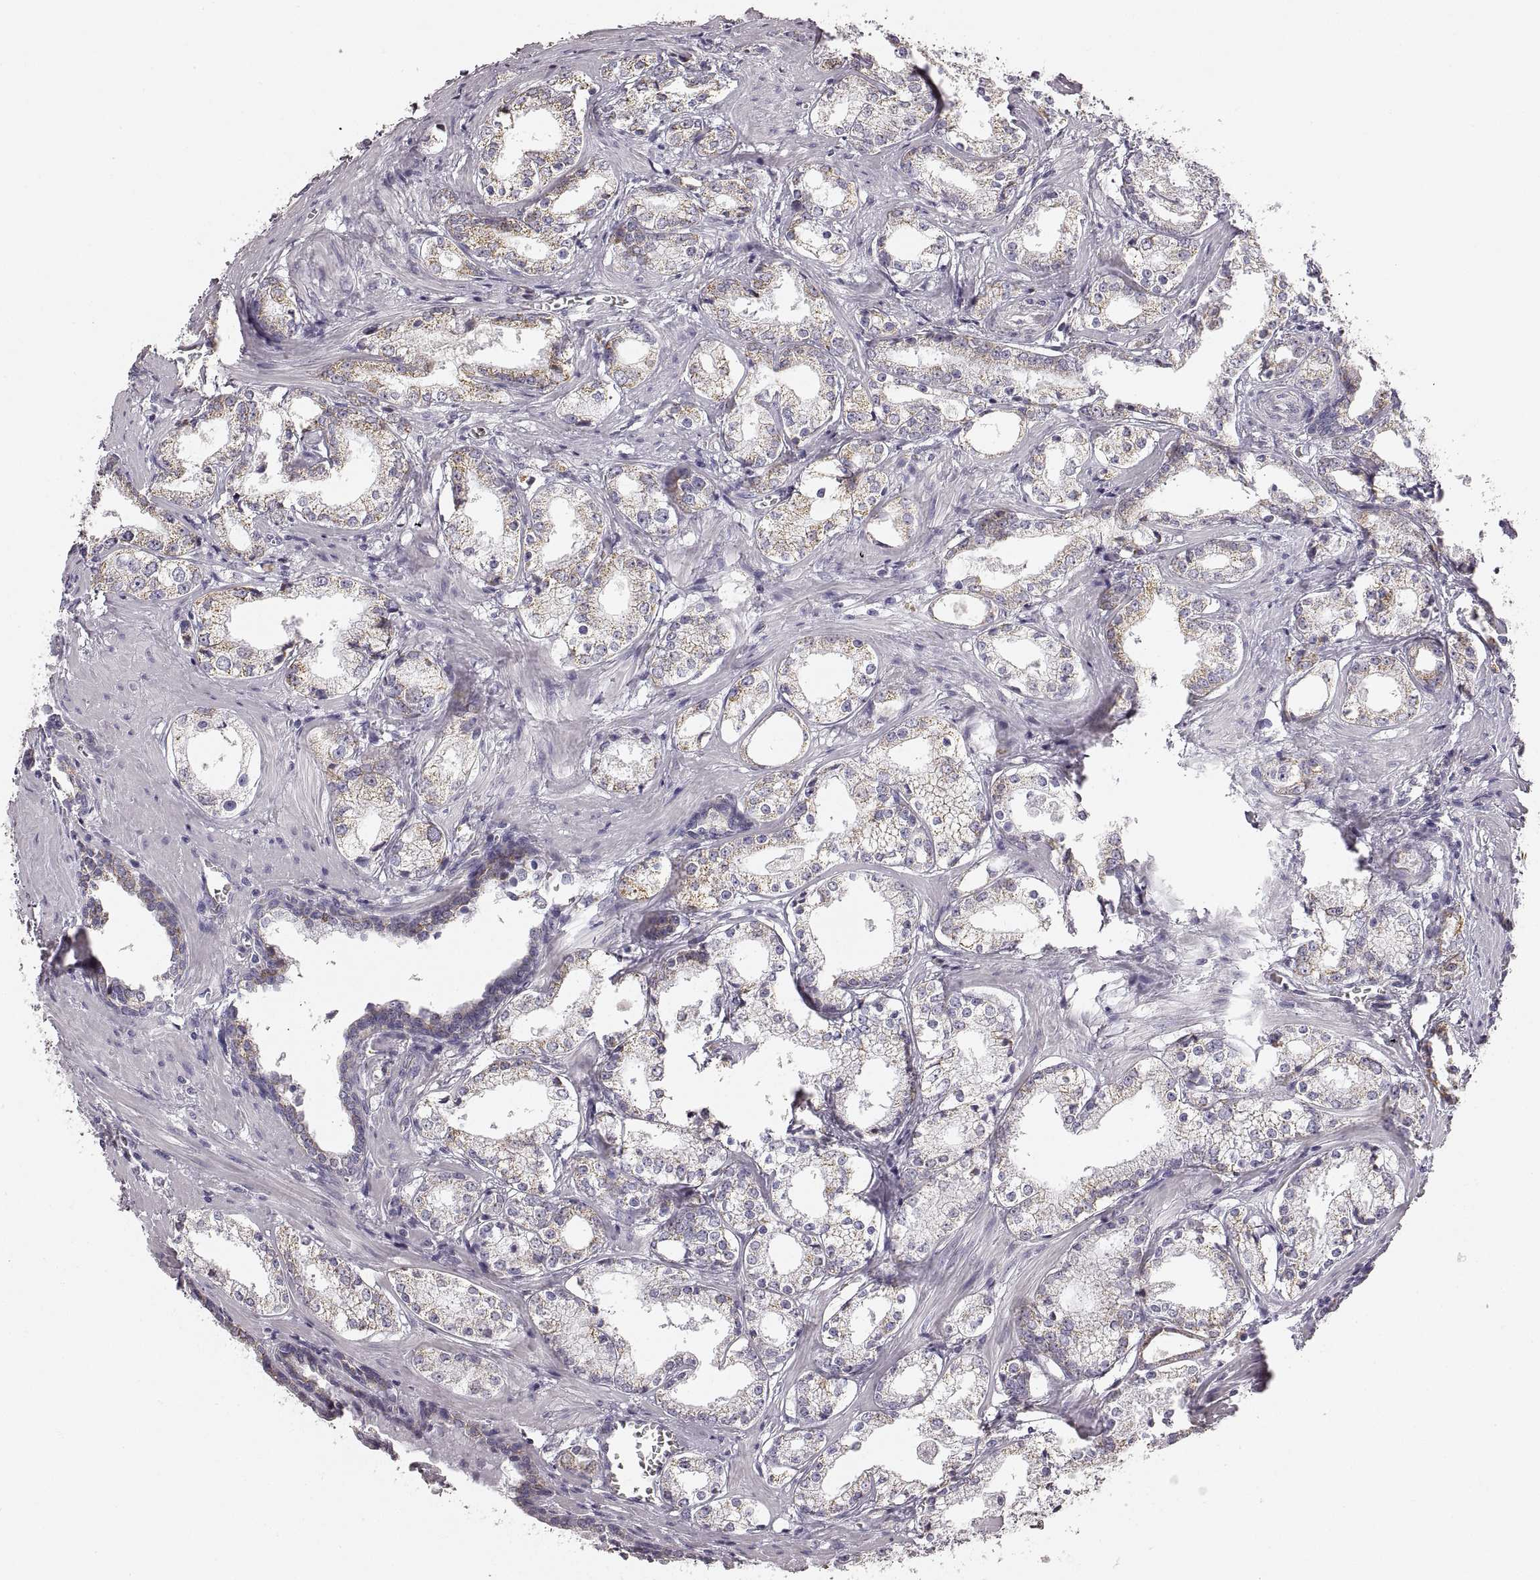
{"staining": {"intensity": "moderate", "quantity": "<25%", "location": "cytoplasmic/membranous"}, "tissue": "prostate cancer", "cell_type": "Tumor cells", "image_type": "cancer", "snomed": [{"axis": "morphology", "description": "Adenocarcinoma, NOS"}, {"axis": "topography", "description": "Prostate and seminal vesicle, NOS"}], "caption": "Immunohistochemical staining of prostate cancer (adenocarcinoma) shows moderate cytoplasmic/membranous protein staining in about <25% of tumor cells. The staining is performed using DAB (3,3'-diaminobenzidine) brown chromogen to label protein expression. The nuclei are counter-stained blue using hematoxylin.", "gene": "RDH13", "patient": {"sex": "male", "age": 63}}